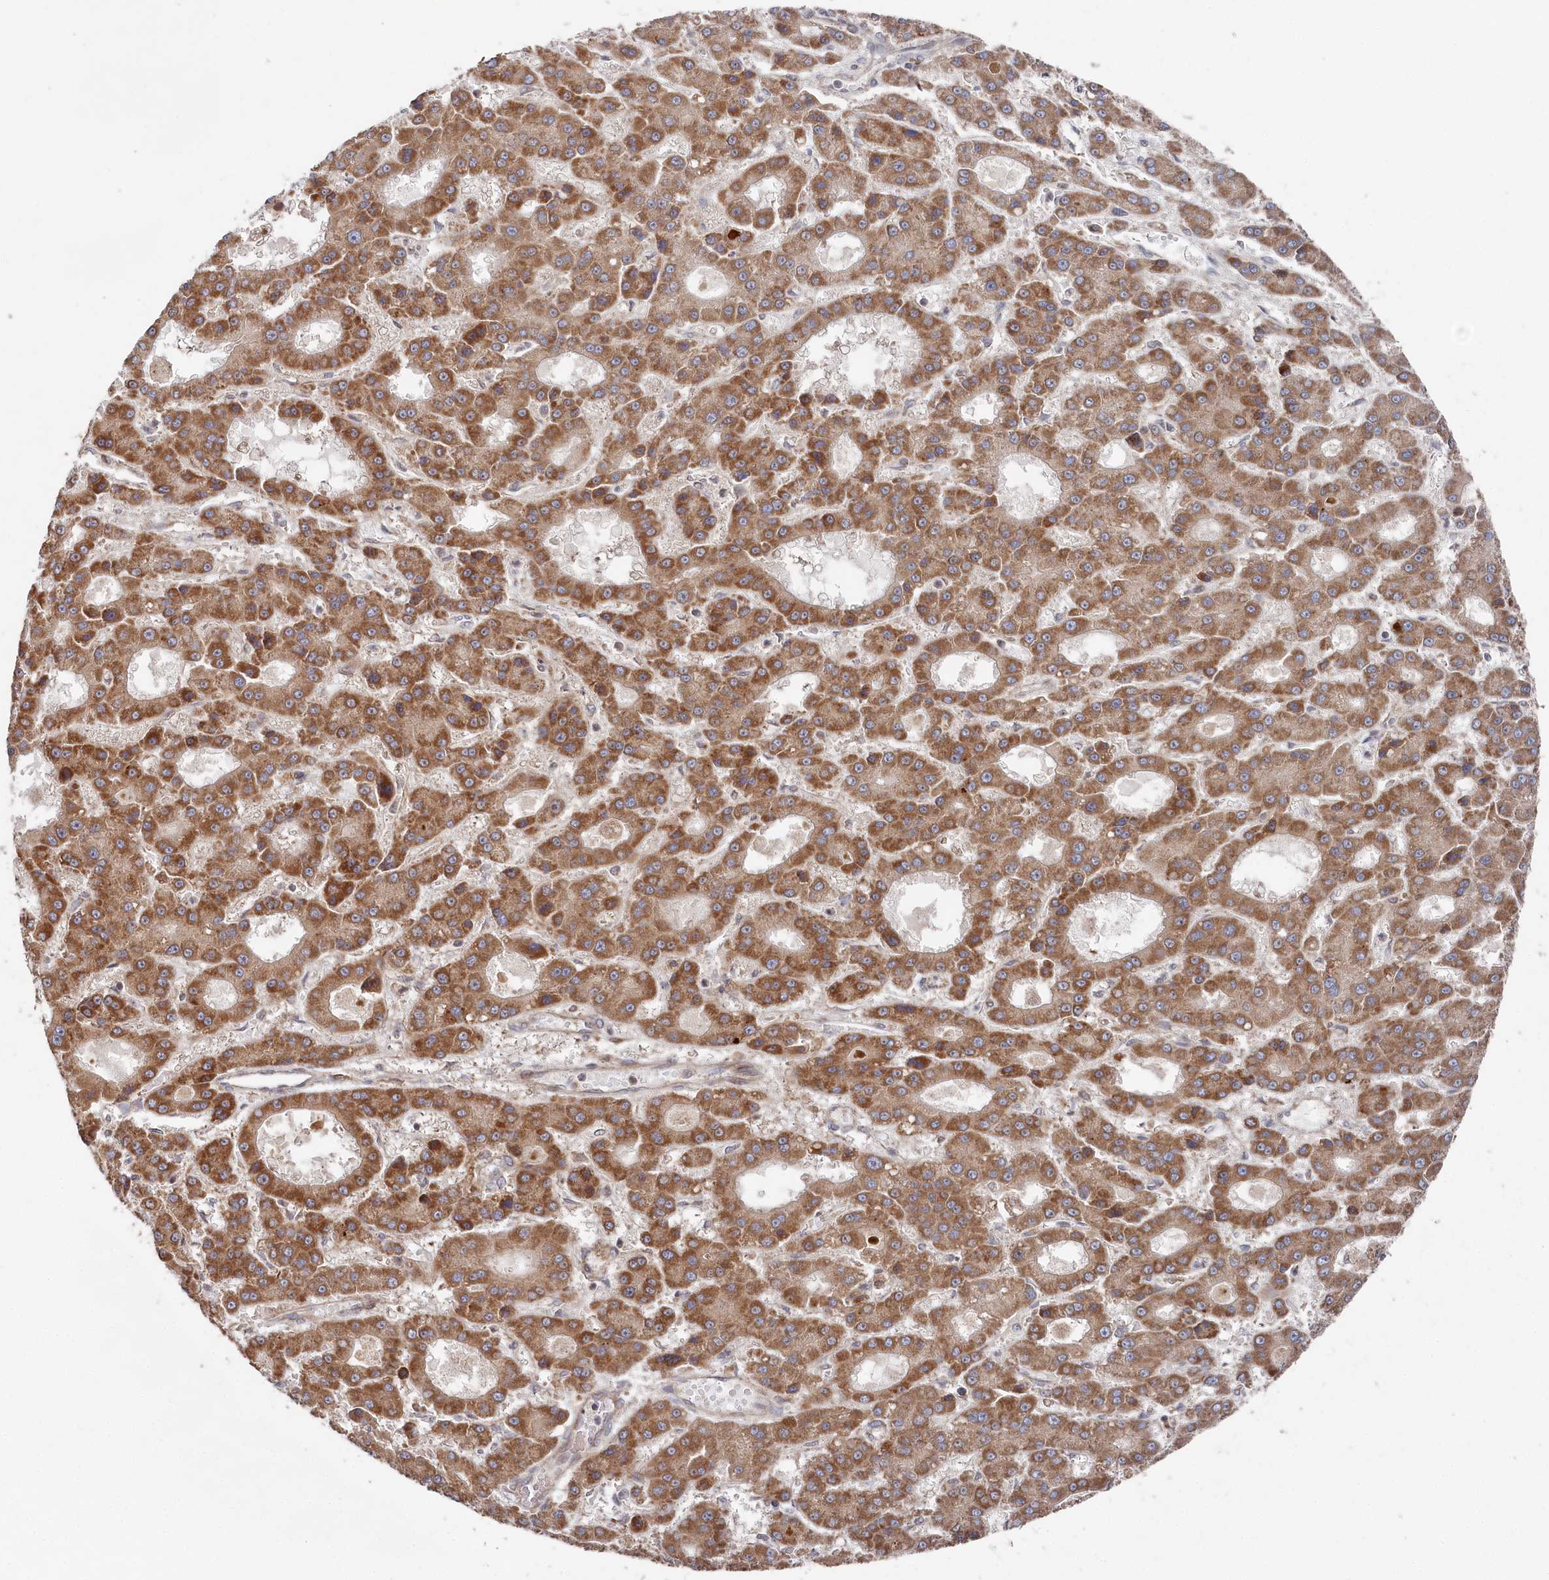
{"staining": {"intensity": "moderate", "quantity": ">75%", "location": "cytoplasmic/membranous"}, "tissue": "liver cancer", "cell_type": "Tumor cells", "image_type": "cancer", "snomed": [{"axis": "morphology", "description": "Carcinoma, Hepatocellular, NOS"}, {"axis": "topography", "description": "Liver"}], "caption": "Moderate cytoplasmic/membranous protein positivity is appreciated in about >75% of tumor cells in liver cancer (hepatocellular carcinoma). The protein is shown in brown color, while the nuclei are stained blue.", "gene": "WAPL", "patient": {"sex": "male", "age": 70}}